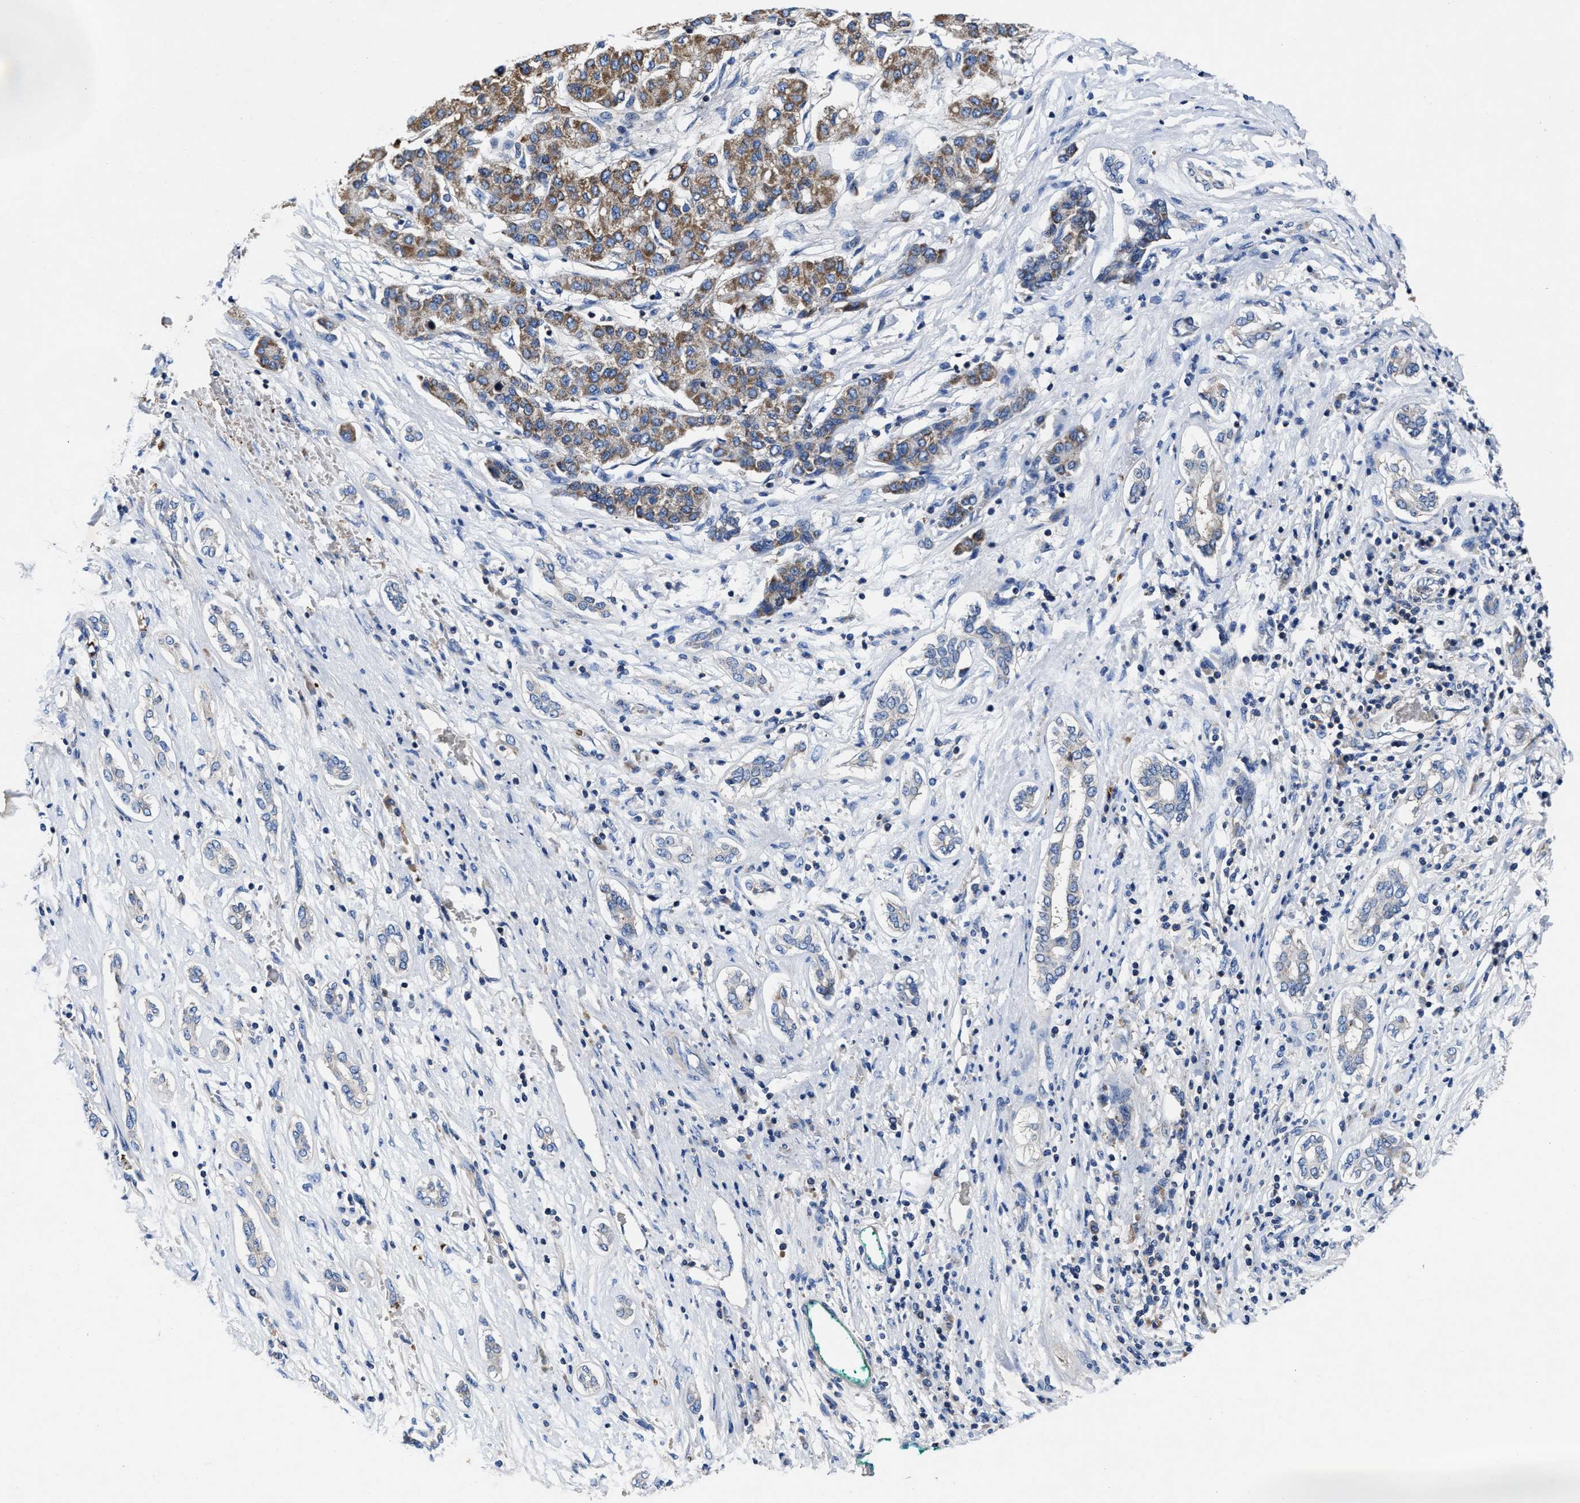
{"staining": {"intensity": "moderate", "quantity": "25%-75%", "location": "cytoplasmic/membranous"}, "tissue": "liver cancer", "cell_type": "Tumor cells", "image_type": "cancer", "snomed": [{"axis": "morphology", "description": "Carcinoma, Hepatocellular, NOS"}, {"axis": "topography", "description": "Liver"}], "caption": "An immunohistochemistry (IHC) photomicrograph of tumor tissue is shown. Protein staining in brown labels moderate cytoplasmic/membranous positivity in liver cancer (hepatocellular carcinoma) within tumor cells.", "gene": "PHLPP1", "patient": {"sex": "male", "age": 65}}